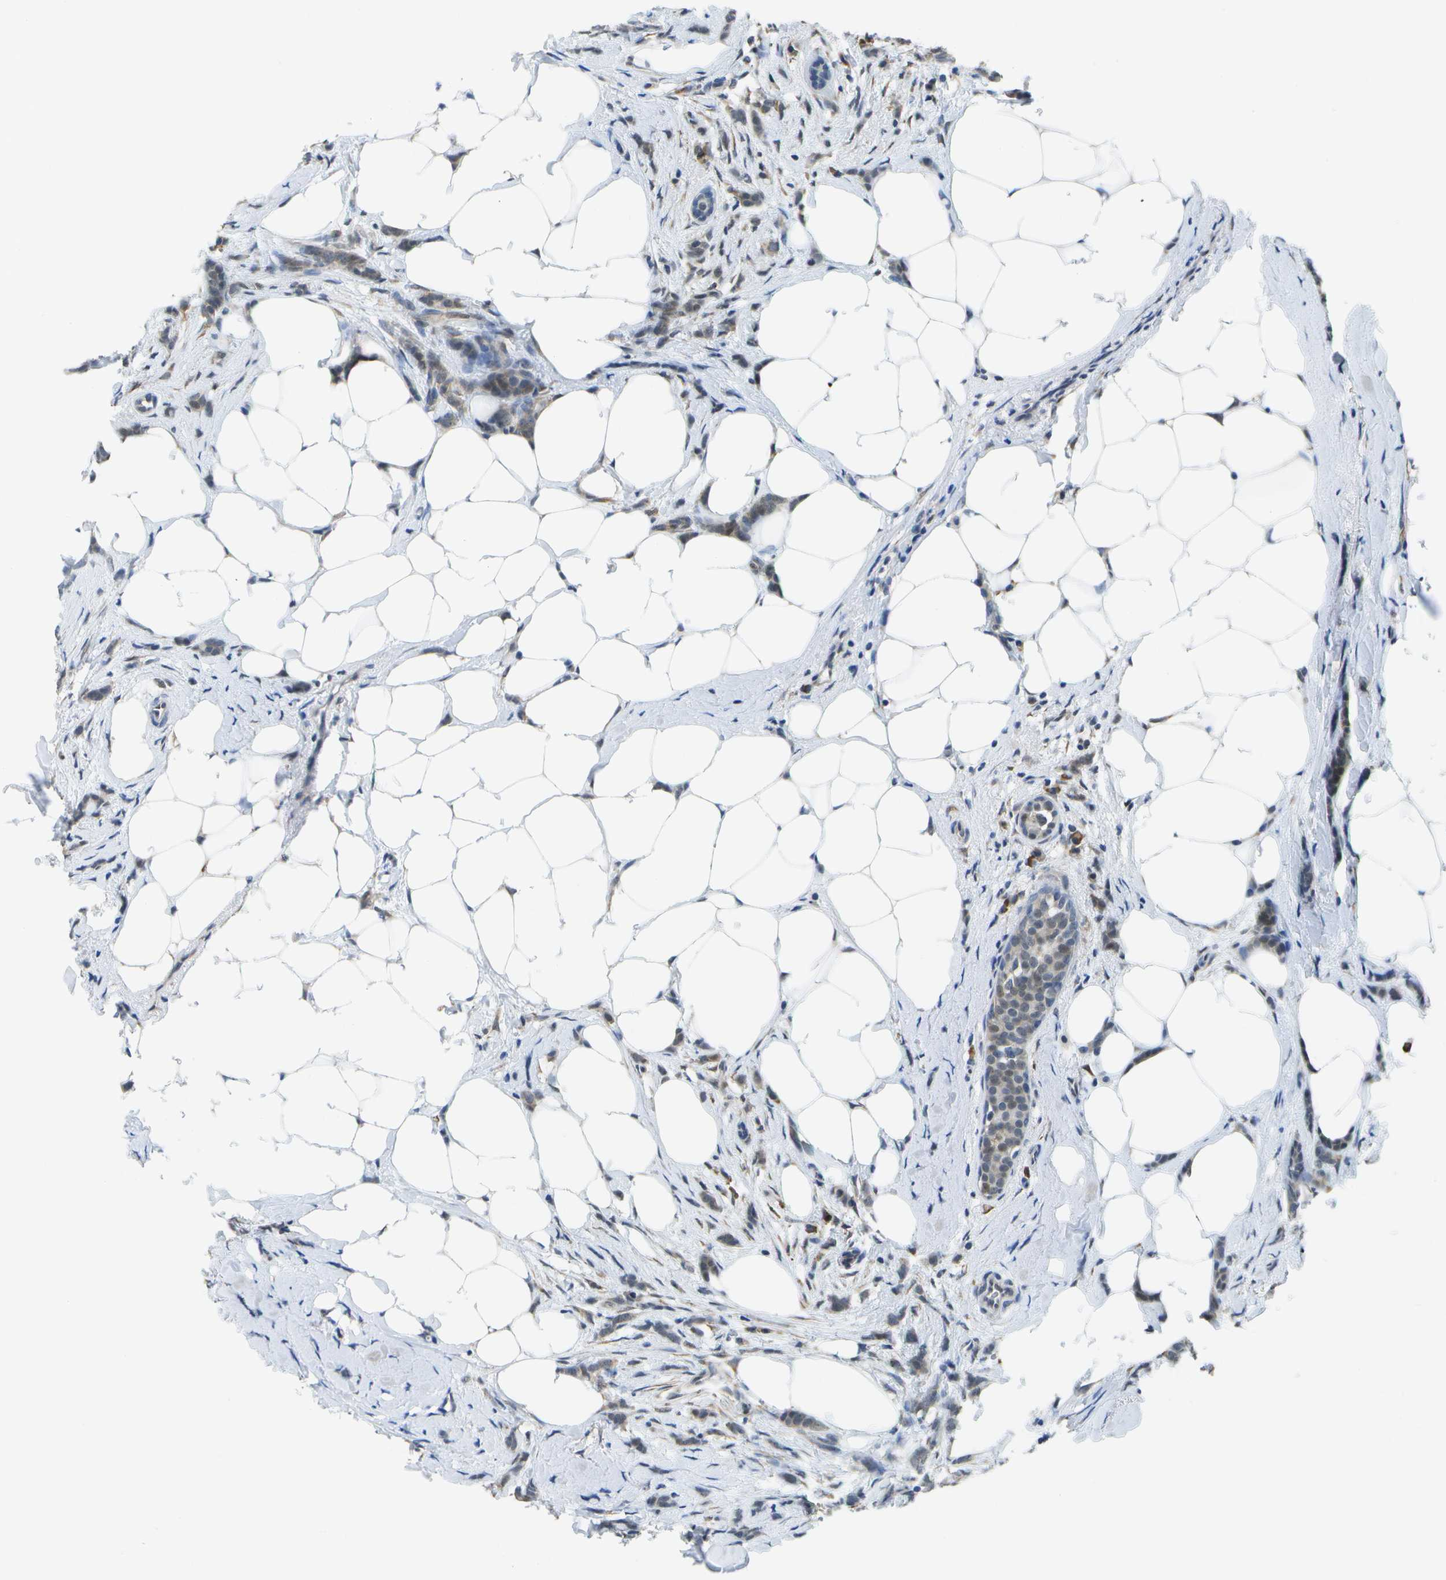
{"staining": {"intensity": "moderate", "quantity": ">75%", "location": "cytoplasmic/membranous,nuclear"}, "tissue": "breast cancer", "cell_type": "Tumor cells", "image_type": "cancer", "snomed": [{"axis": "morphology", "description": "Lobular carcinoma, in situ"}, {"axis": "morphology", "description": "Lobular carcinoma"}, {"axis": "topography", "description": "Breast"}], "caption": "Protein expression analysis of human breast lobular carcinoma reveals moderate cytoplasmic/membranous and nuclear staining in approximately >75% of tumor cells.", "gene": "DSE", "patient": {"sex": "female", "age": 41}}